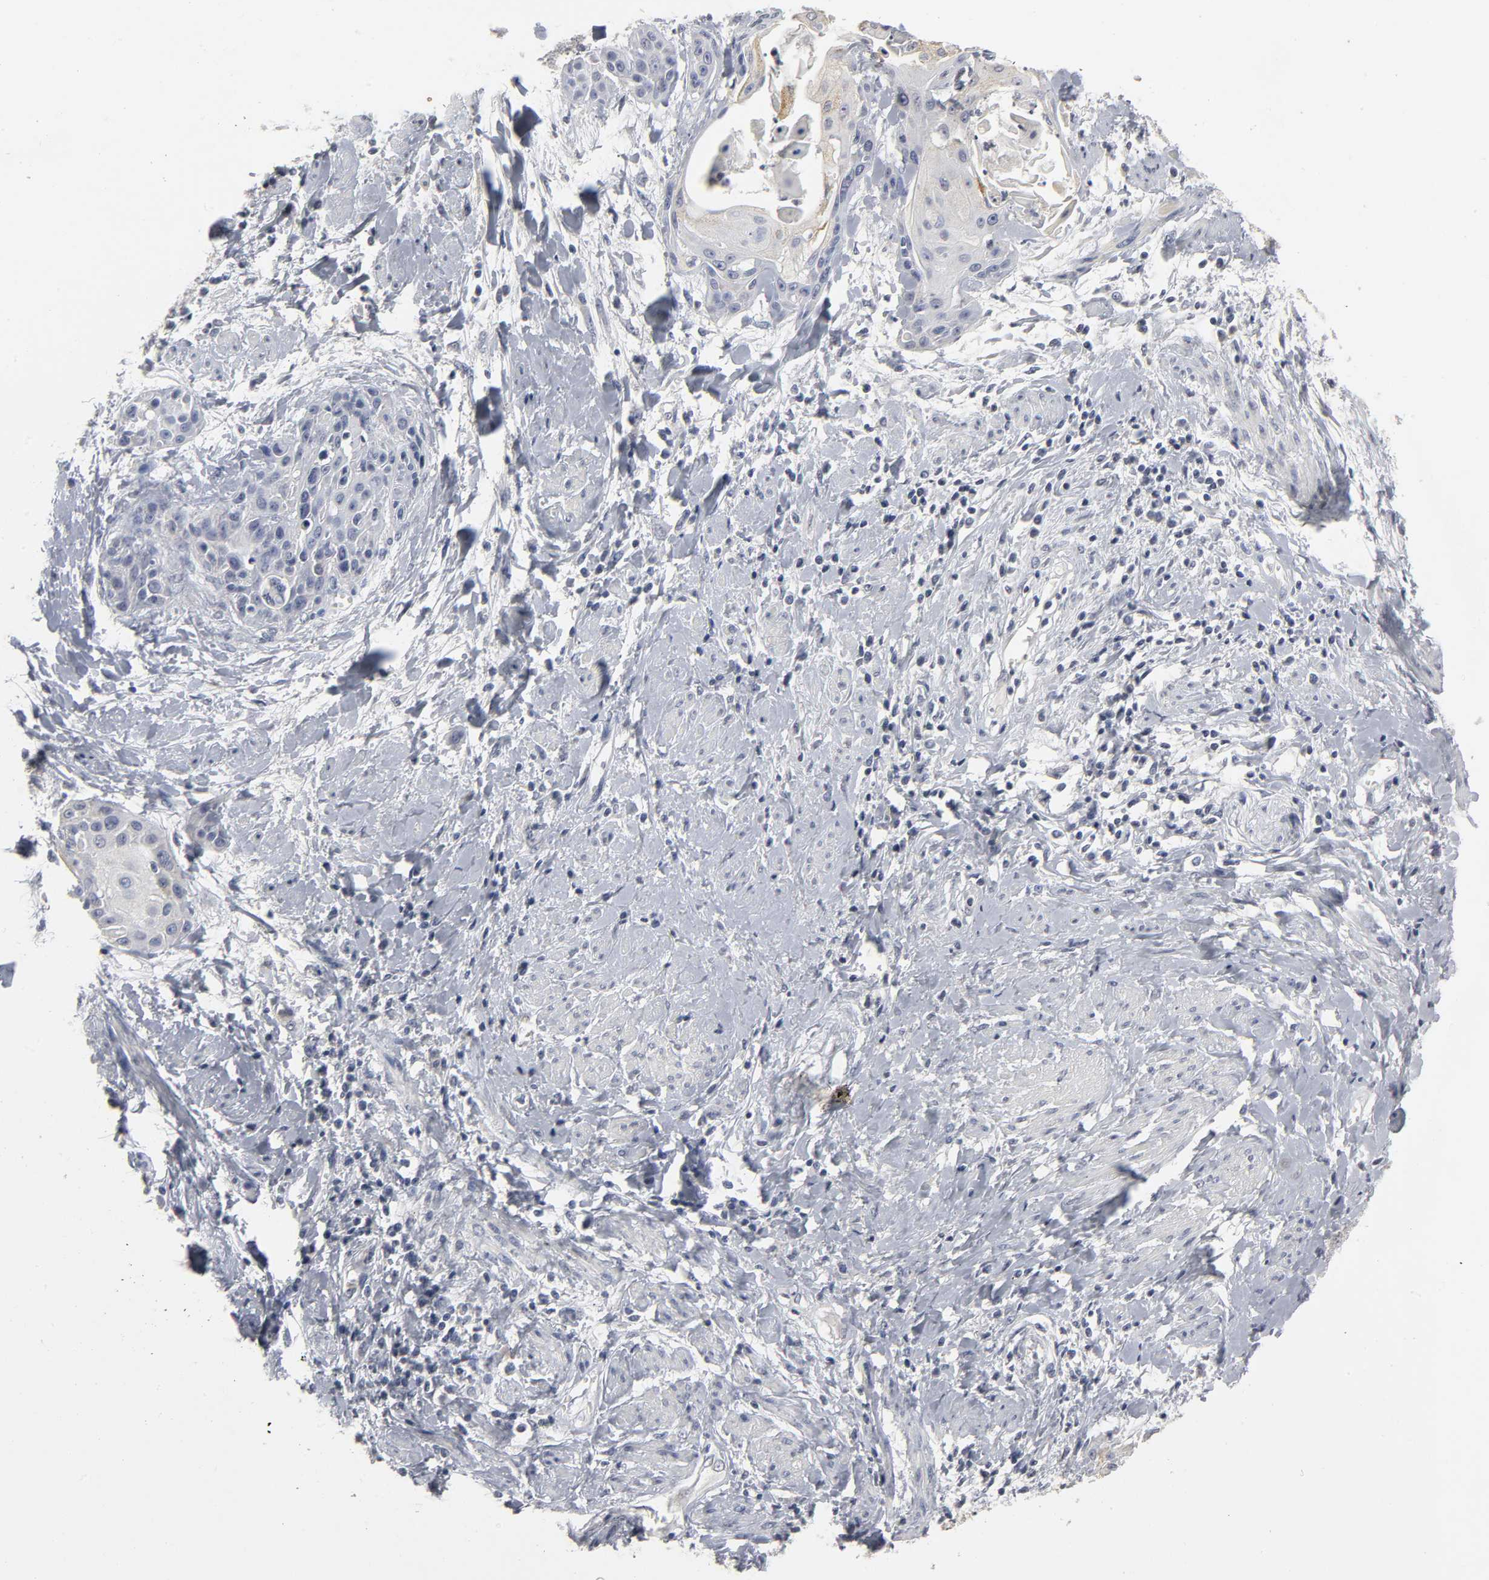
{"staining": {"intensity": "negative", "quantity": "none", "location": "none"}, "tissue": "cervical cancer", "cell_type": "Tumor cells", "image_type": "cancer", "snomed": [{"axis": "morphology", "description": "Squamous cell carcinoma, NOS"}, {"axis": "topography", "description": "Cervix"}], "caption": "High magnification brightfield microscopy of cervical squamous cell carcinoma stained with DAB (brown) and counterstained with hematoxylin (blue): tumor cells show no significant positivity. (DAB (3,3'-diaminobenzidine) immunohistochemistry (IHC), high magnification).", "gene": "TCAP", "patient": {"sex": "female", "age": 57}}